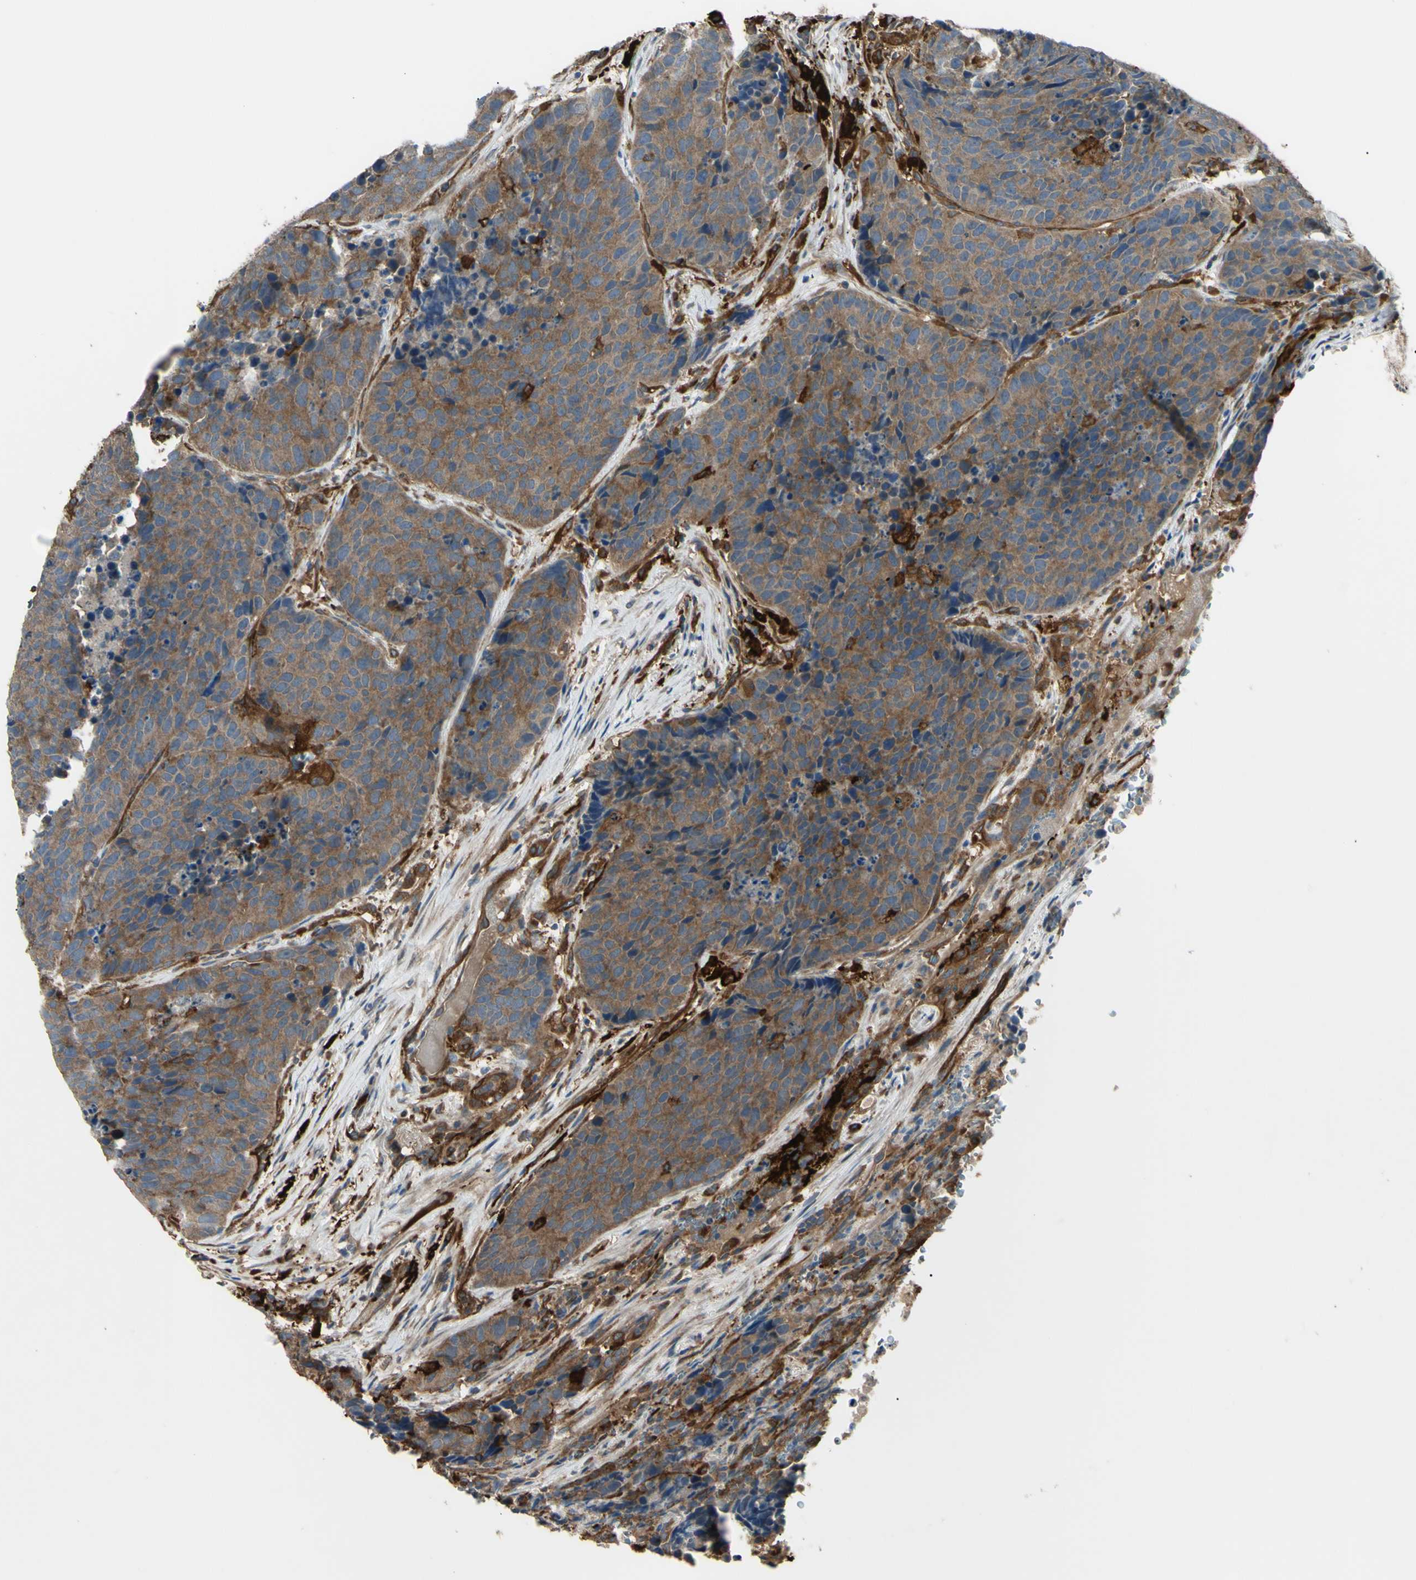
{"staining": {"intensity": "strong", "quantity": ">75%", "location": "cytoplasmic/membranous"}, "tissue": "carcinoid", "cell_type": "Tumor cells", "image_type": "cancer", "snomed": [{"axis": "morphology", "description": "Carcinoid, malignant, NOS"}, {"axis": "topography", "description": "Lung"}], "caption": "Tumor cells reveal strong cytoplasmic/membranous expression in about >75% of cells in malignant carcinoid.", "gene": "PTPN12", "patient": {"sex": "male", "age": 60}}